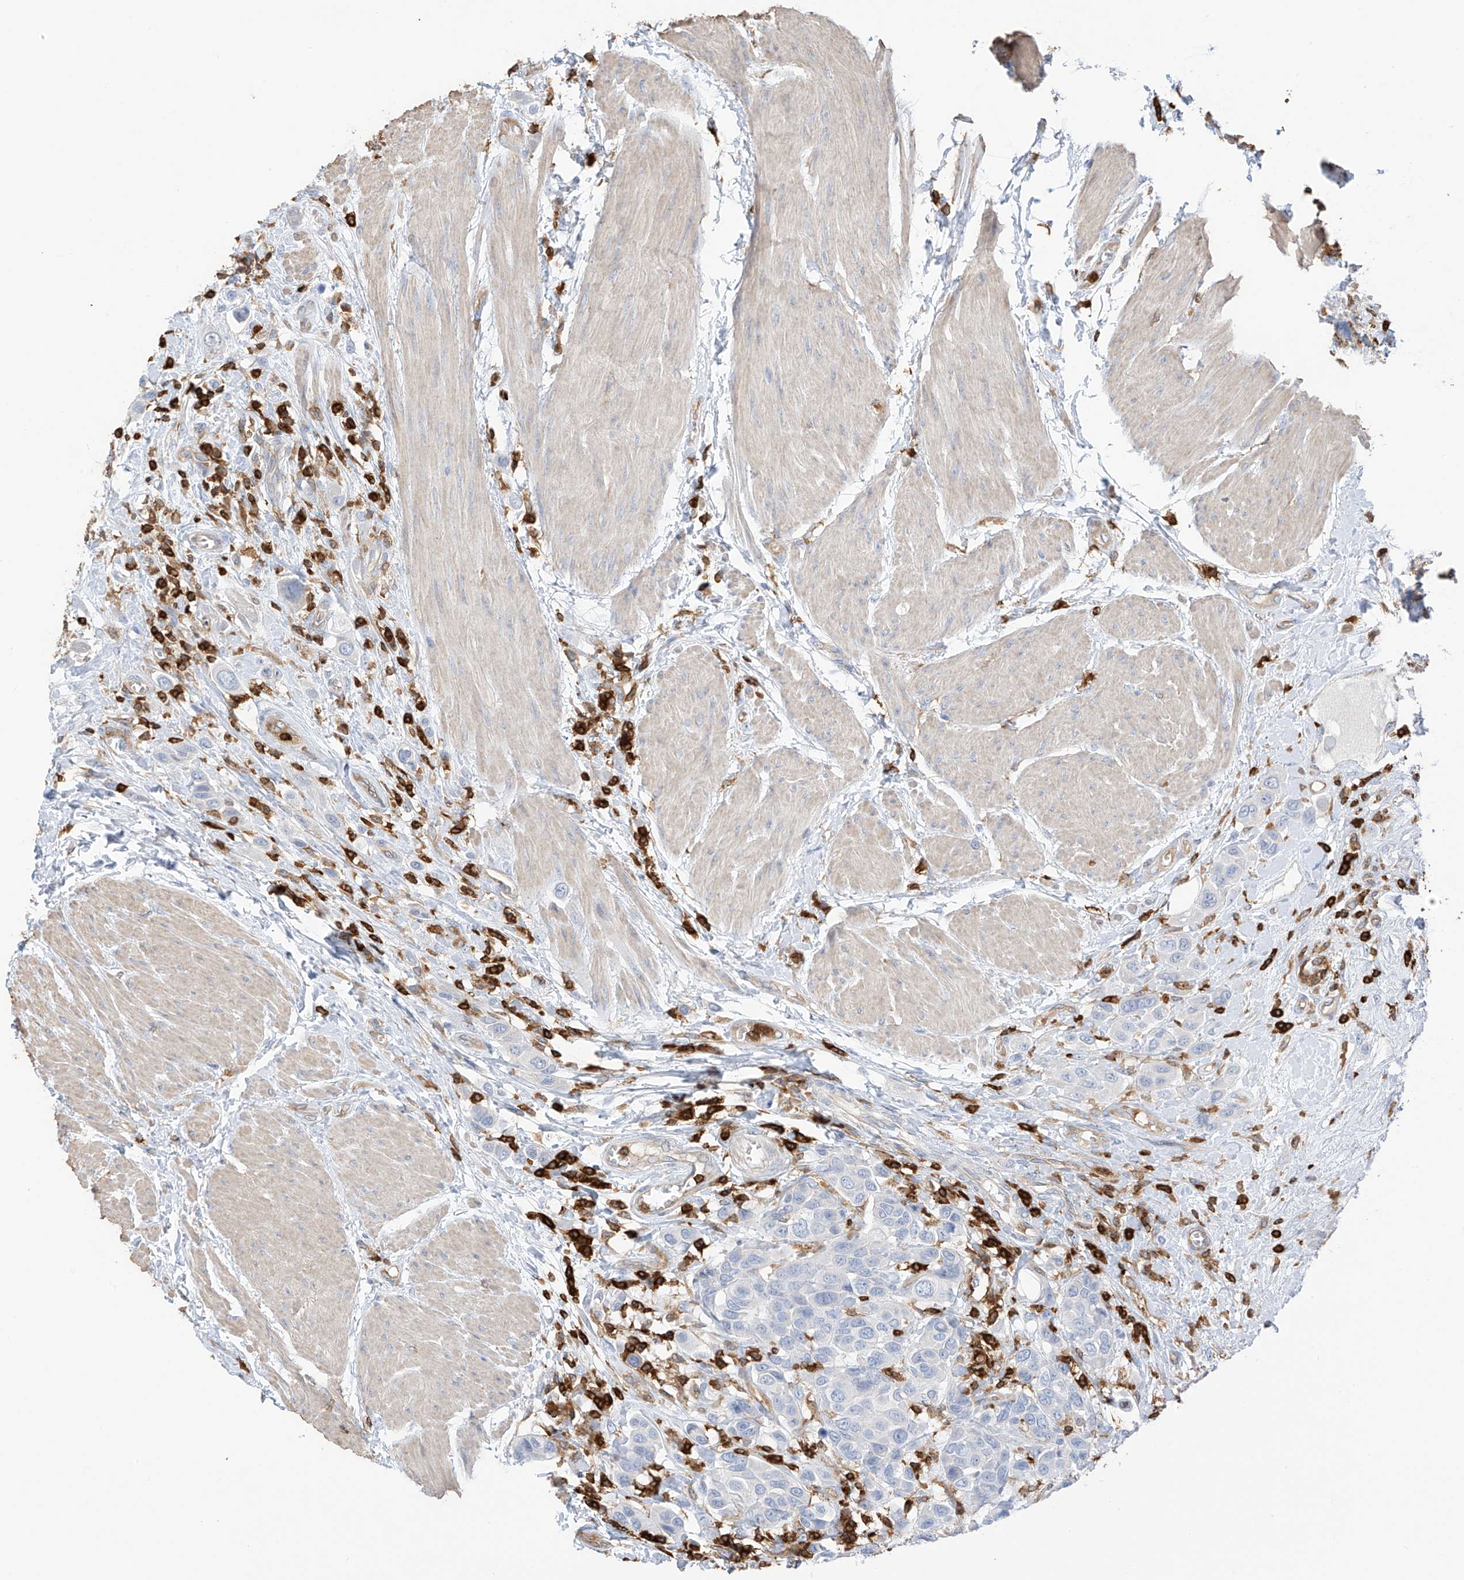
{"staining": {"intensity": "negative", "quantity": "none", "location": "none"}, "tissue": "urothelial cancer", "cell_type": "Tumor cells", "image_type": "cancer", "snomed": [{"axis": "morphology", "description": "Urothelial carcinoma, High grade"}, {"axis": "topography", "description": "Urinary bladder"}], "caption": "IHC histopathology image of neoplastic tissue: urothelial cancer stained with DAB (3,3'-diaminobenzidine) shows no significant protein positivity in tumor cells. (DAB (3,3'-diaminobenzidine) immunohistochemistry, high magnification).", "gene": "ARHGAP25", "patient": {"sex": "male", "age": 50}}